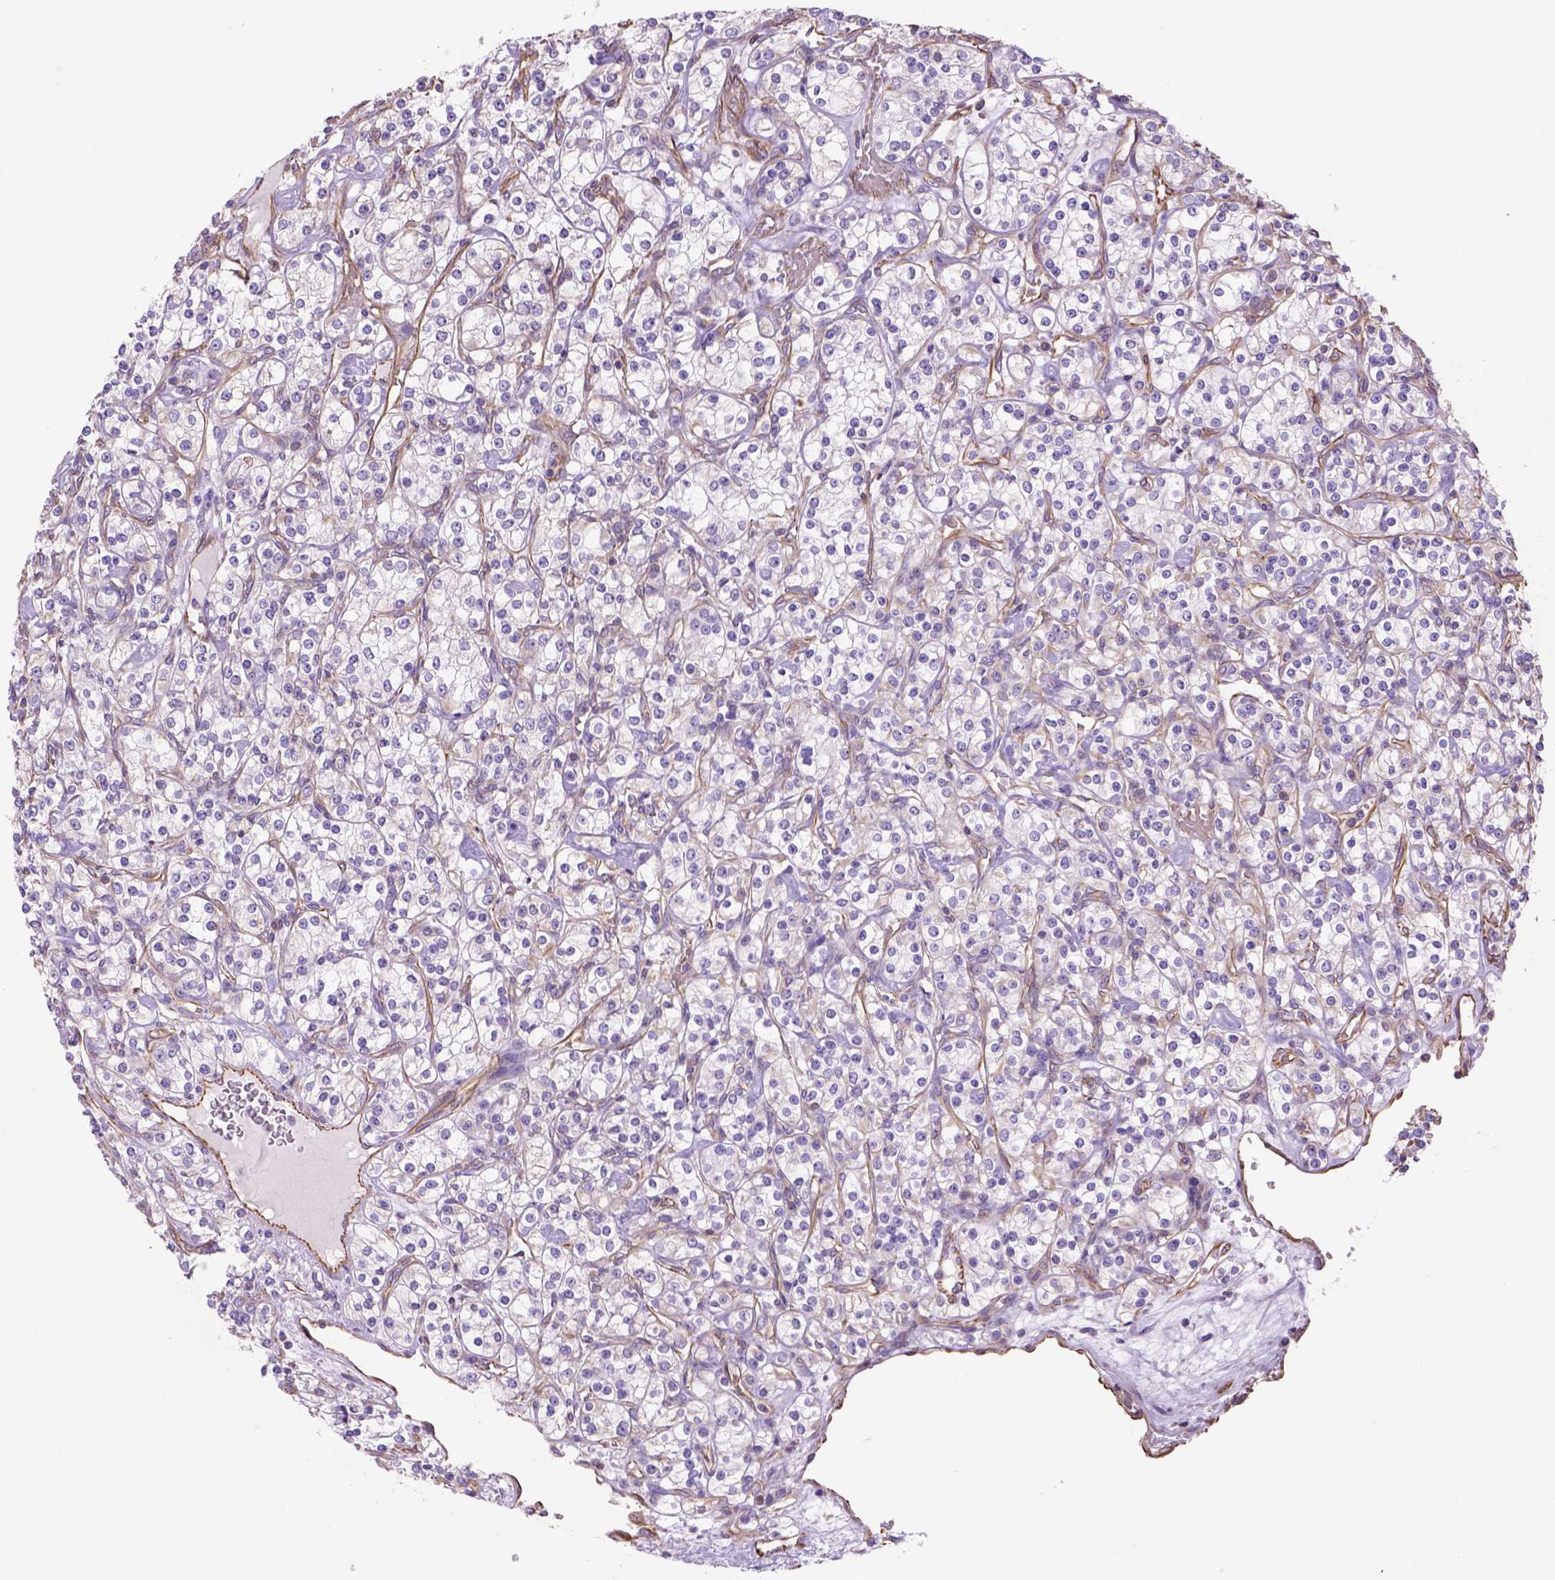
{"staining": {"intensity": "negative", "quantity": "none", "location": "none"}, "tissue": "renal cancer", "cell_type": "Tumor cells", "image_type": "cancer", "snomed": [{"axis": "morphology", "description": "Adenocarcinoma, NOS"}, {"axis": "topography", "description": "Kidney"}], "caption": "Immunohistochemistry micrograph of neoplastic tissue: renal cancer (adenocarcinoma) stained with DAB (3,3'-diaminobenzidine) exhibits no significant protein staining in tumor cells.", "gene": "ZZZ3", "patient": {"sex": "male", "age": 77}}